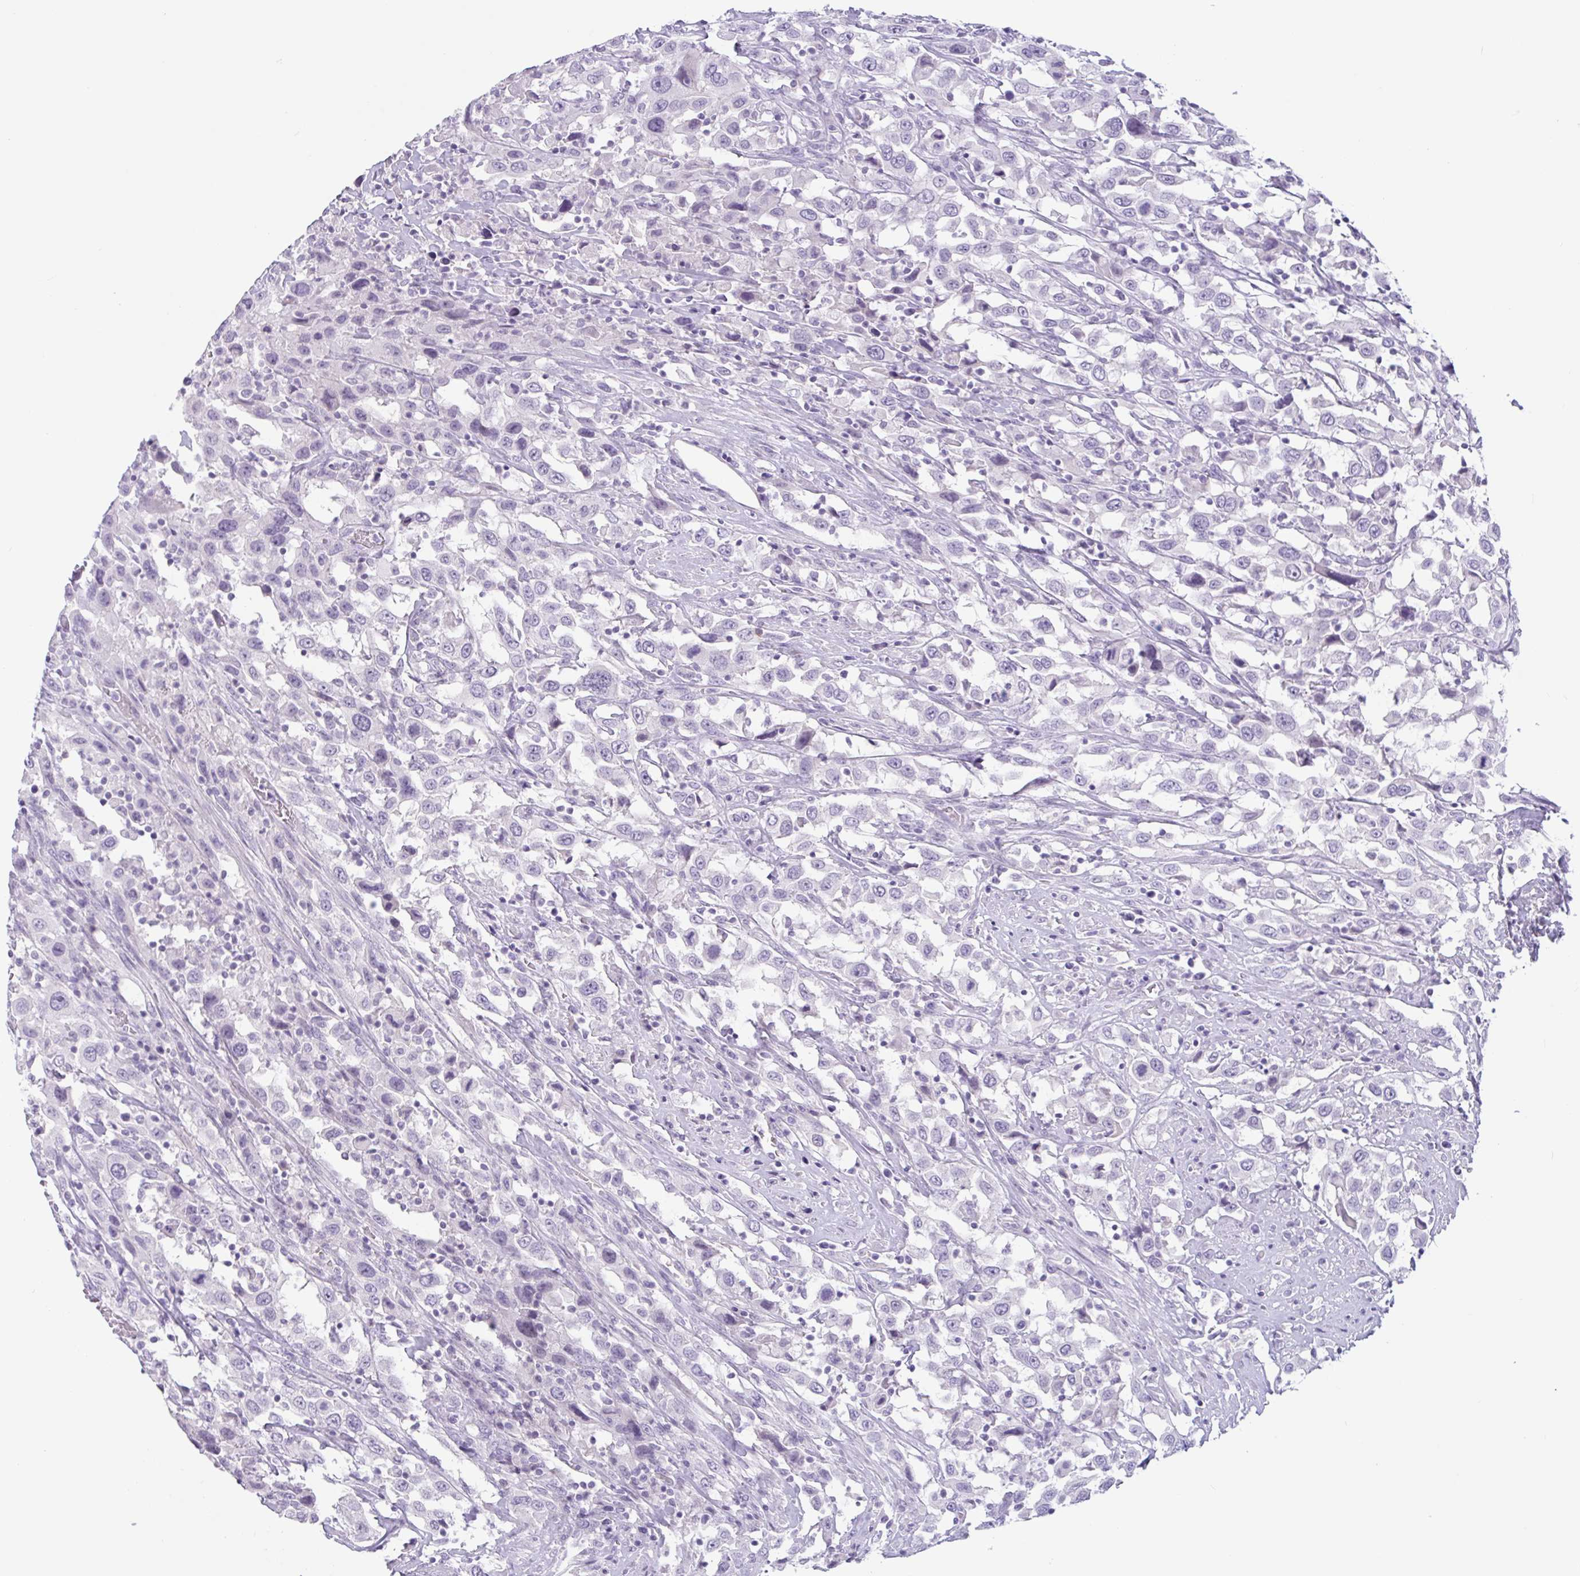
{"staining": {"intensity": "negative", "quantity": "none", "location": "none"}, "tissue": "urothelial cancer", "cell_type": "Tumor cells", "image_type": "cancer", "snomed": [{"axis": "morphology", "description": "Urothelial carcinoma, High grade"}, {"axis": "topography", "description": "Urinary bladder"}], "caption": "An IHC image of urothelial cancer is shown. There is no staining in tumor cells of urothelial cancer.", "gene": "CTSE", "patient": {"sex": "male", "age": 61}}